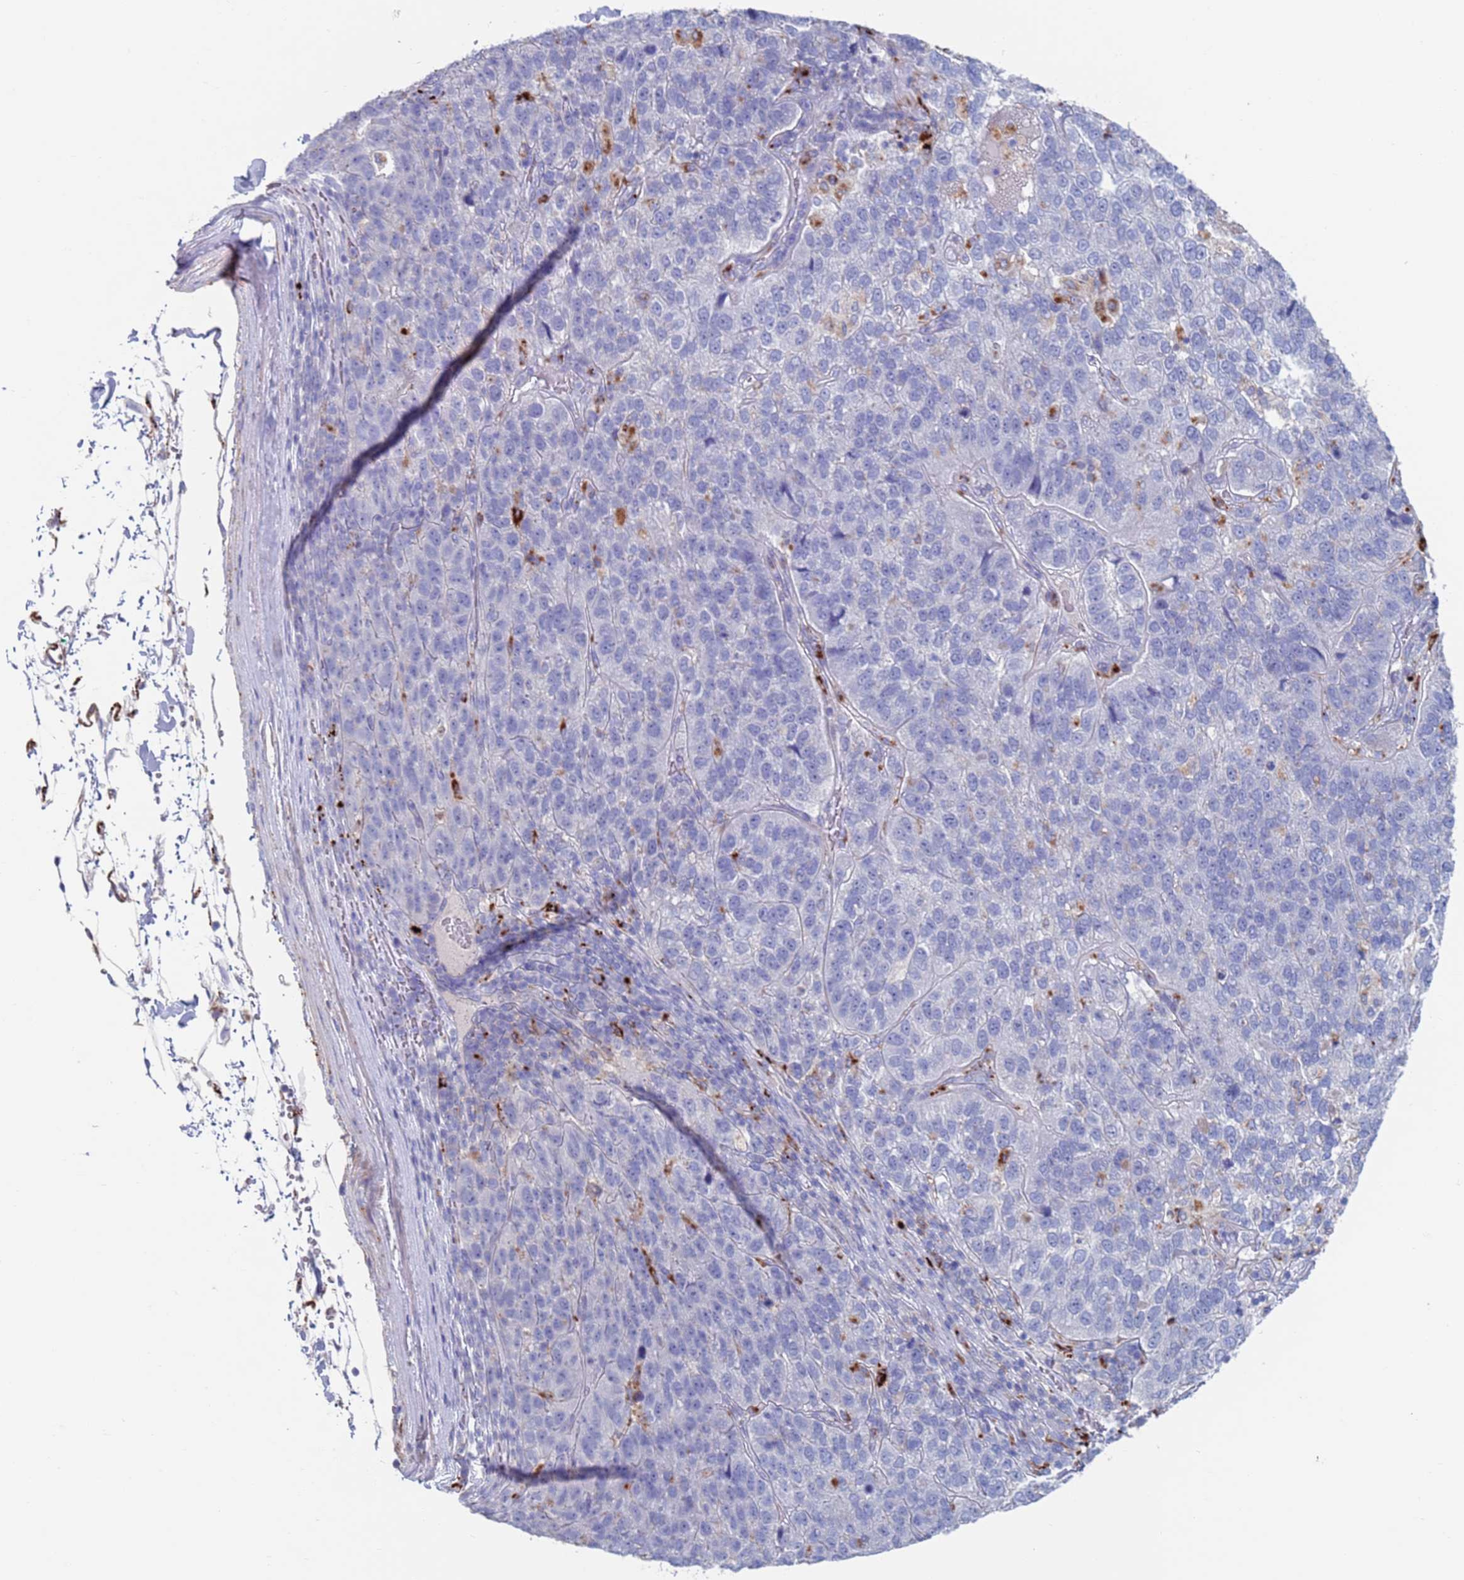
{"staining": {"intensity": "negative", "quantity": "none", "location": "none"}, "tissue": "pancreatic cancer", "cell_type": "Tumor cells", "image_type": "cancer", "snomed": [{"axis": "morphology", "description": "Adenocarcinoma, NOS"}, {"axis": "topography", "description": "Pancreas"}], "caption": "This is a photomicrograph of immunohistochemistry staining of adenocarcinoma (pancreatic), which shows no staining in tumor cells. The staining was performed using DAB (3,3'-diaminobenzidine) to visualize the protein expression in brown, while the nuclei were stained in blue with hematoxylin (Magnification: 20x).", "gene": "FUCA1", "patient": {"sex": "female", "age": 61}}